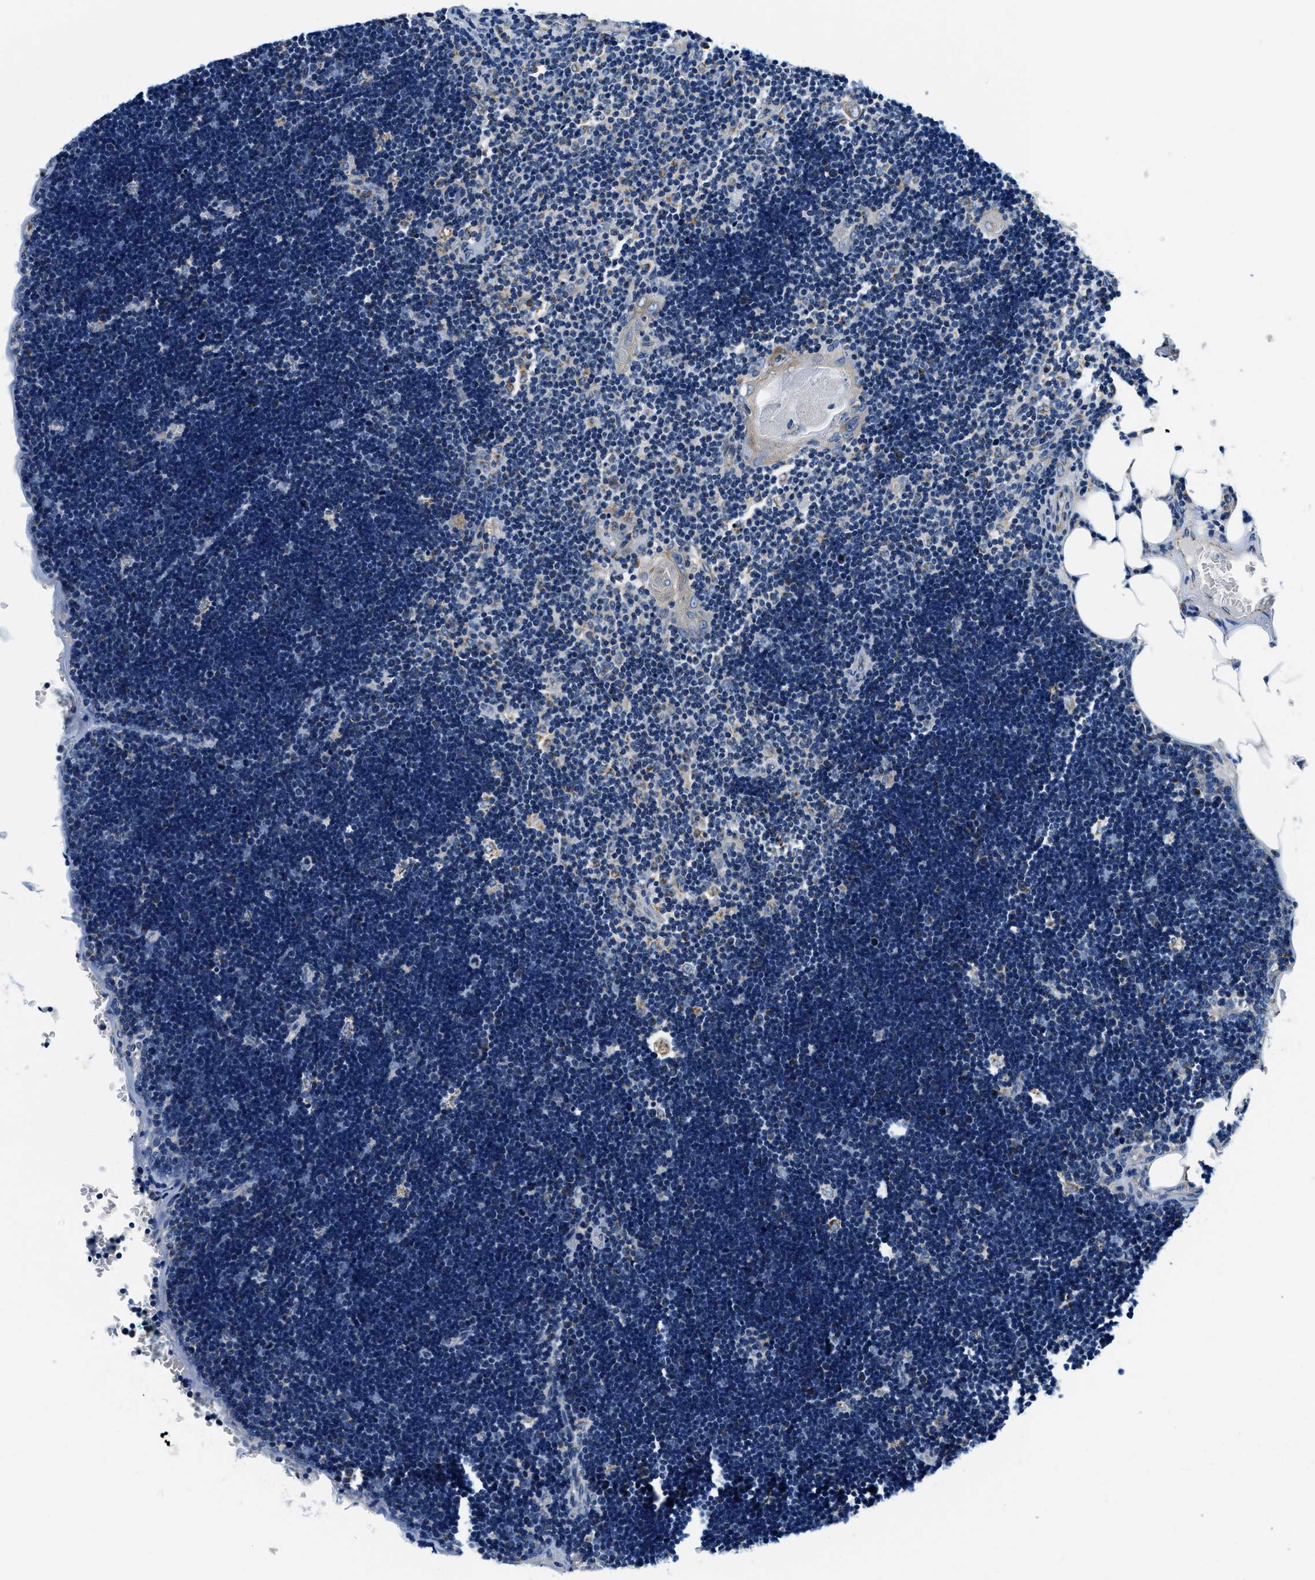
{"staining": {"intensity": "negative", "quantity": "none", "location": "none"}, "tissue": "lymph node", "cell_type": "Germinal center cells", "image_type": "normal", "snomed": [{"axis": "morphology", "description": "Normal tissue, NOS"}, {"axis": "topography", "description": "Lymph node"}], "caption": "The photomicrograph shows no significant positivity in germinal center cells of lymph node.", "gene": "SAMD4B", "patient": {"sex": "male", "age": 33}}